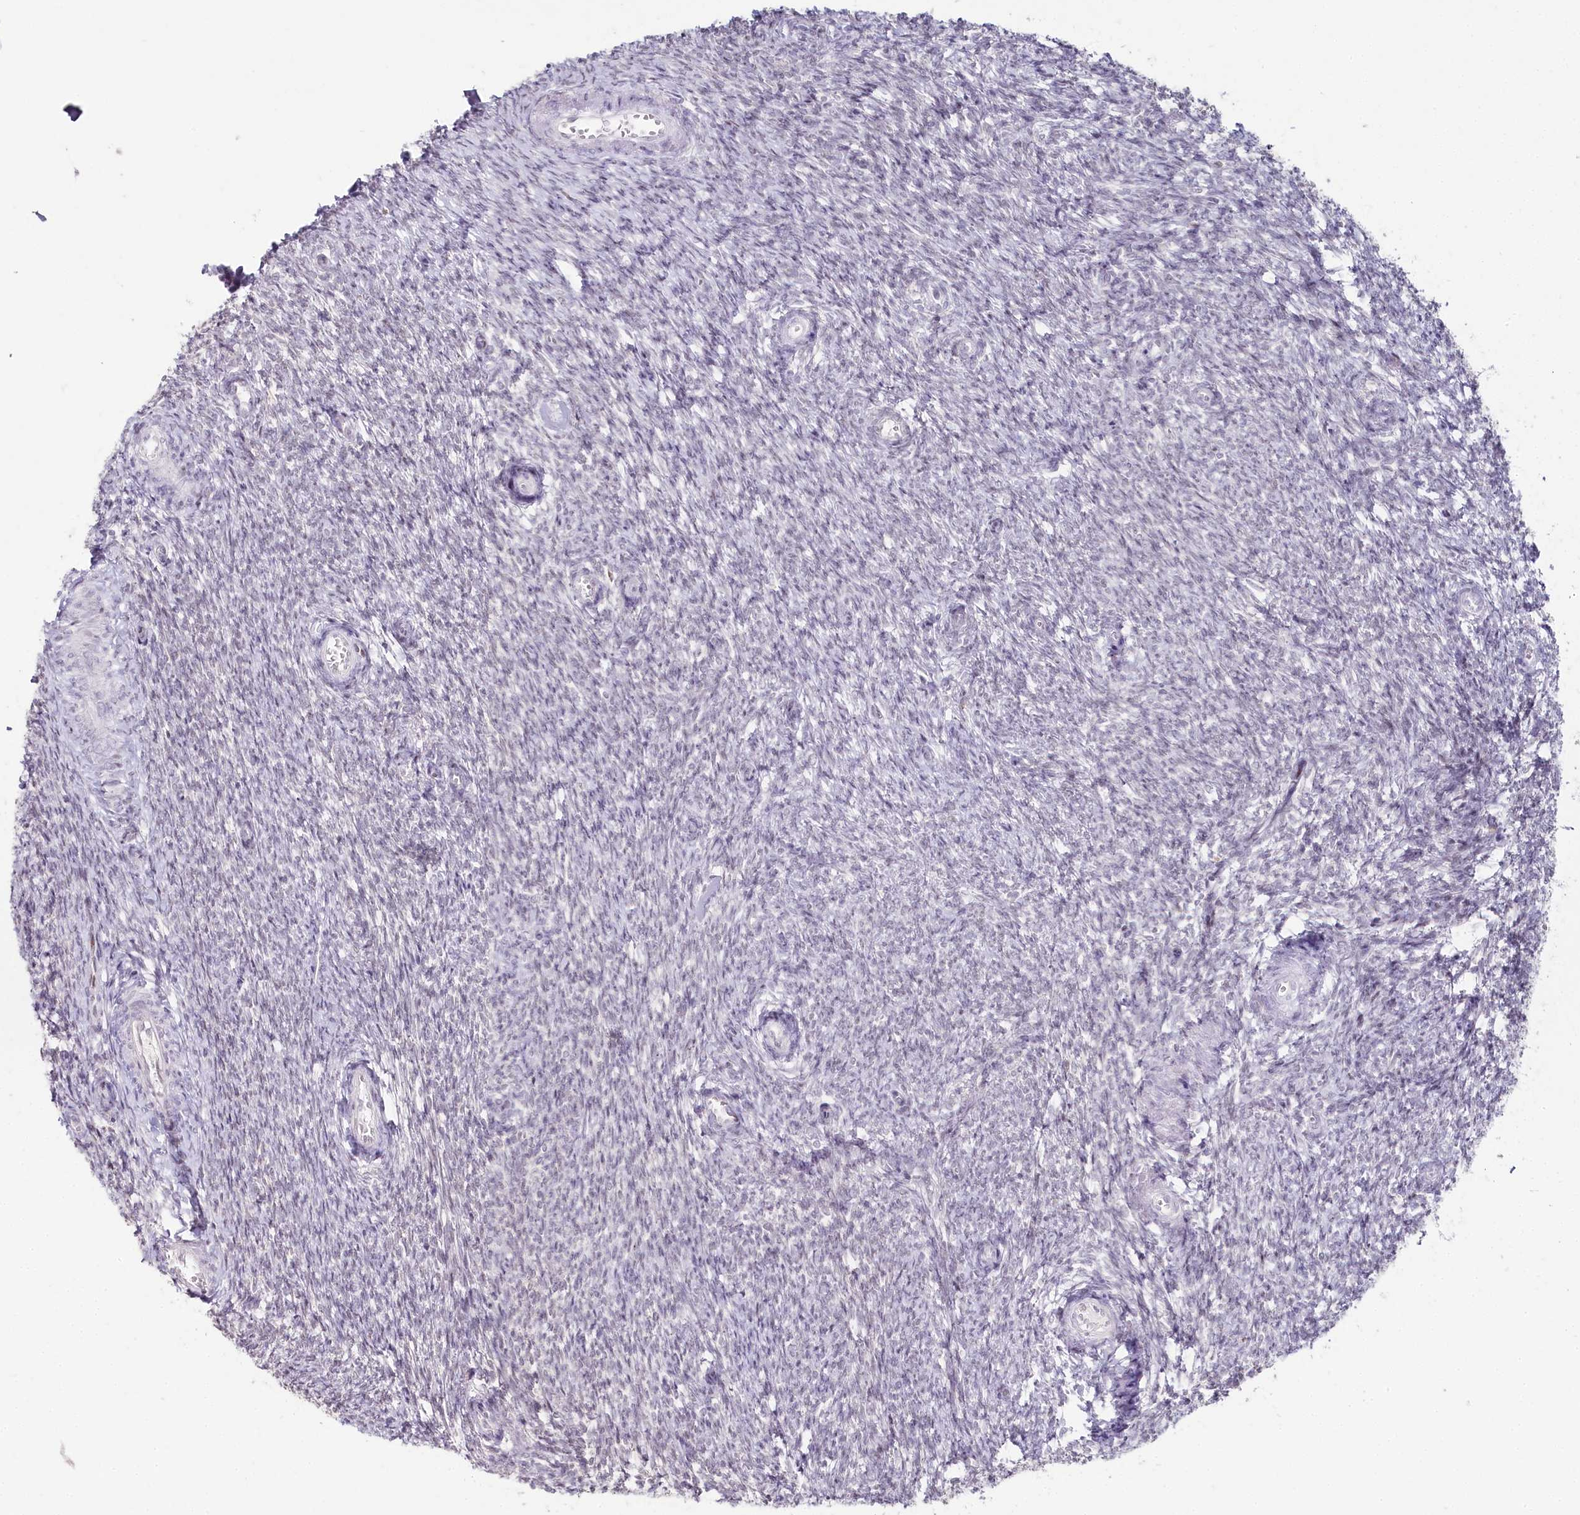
{"staining": {"intensity": "negative", "quantity": "none", "location": "none"}, "tissue": "ovary", "cell_type": "Ovarian stroma cells", "image_type": "normal", "snomed": [{"axis": "morphology", "description": "Normal tissue, NOS"}, {"axis": "topography", "description": "Ovary"}], "caption": "The histopathology image shows no significant positivity in ovarian stroma cells of ovary. (Brightfield microscopy of DAB IHC at high magnification).", "gene": "HPD", "patient": {"sex": "female", "age": 44}}